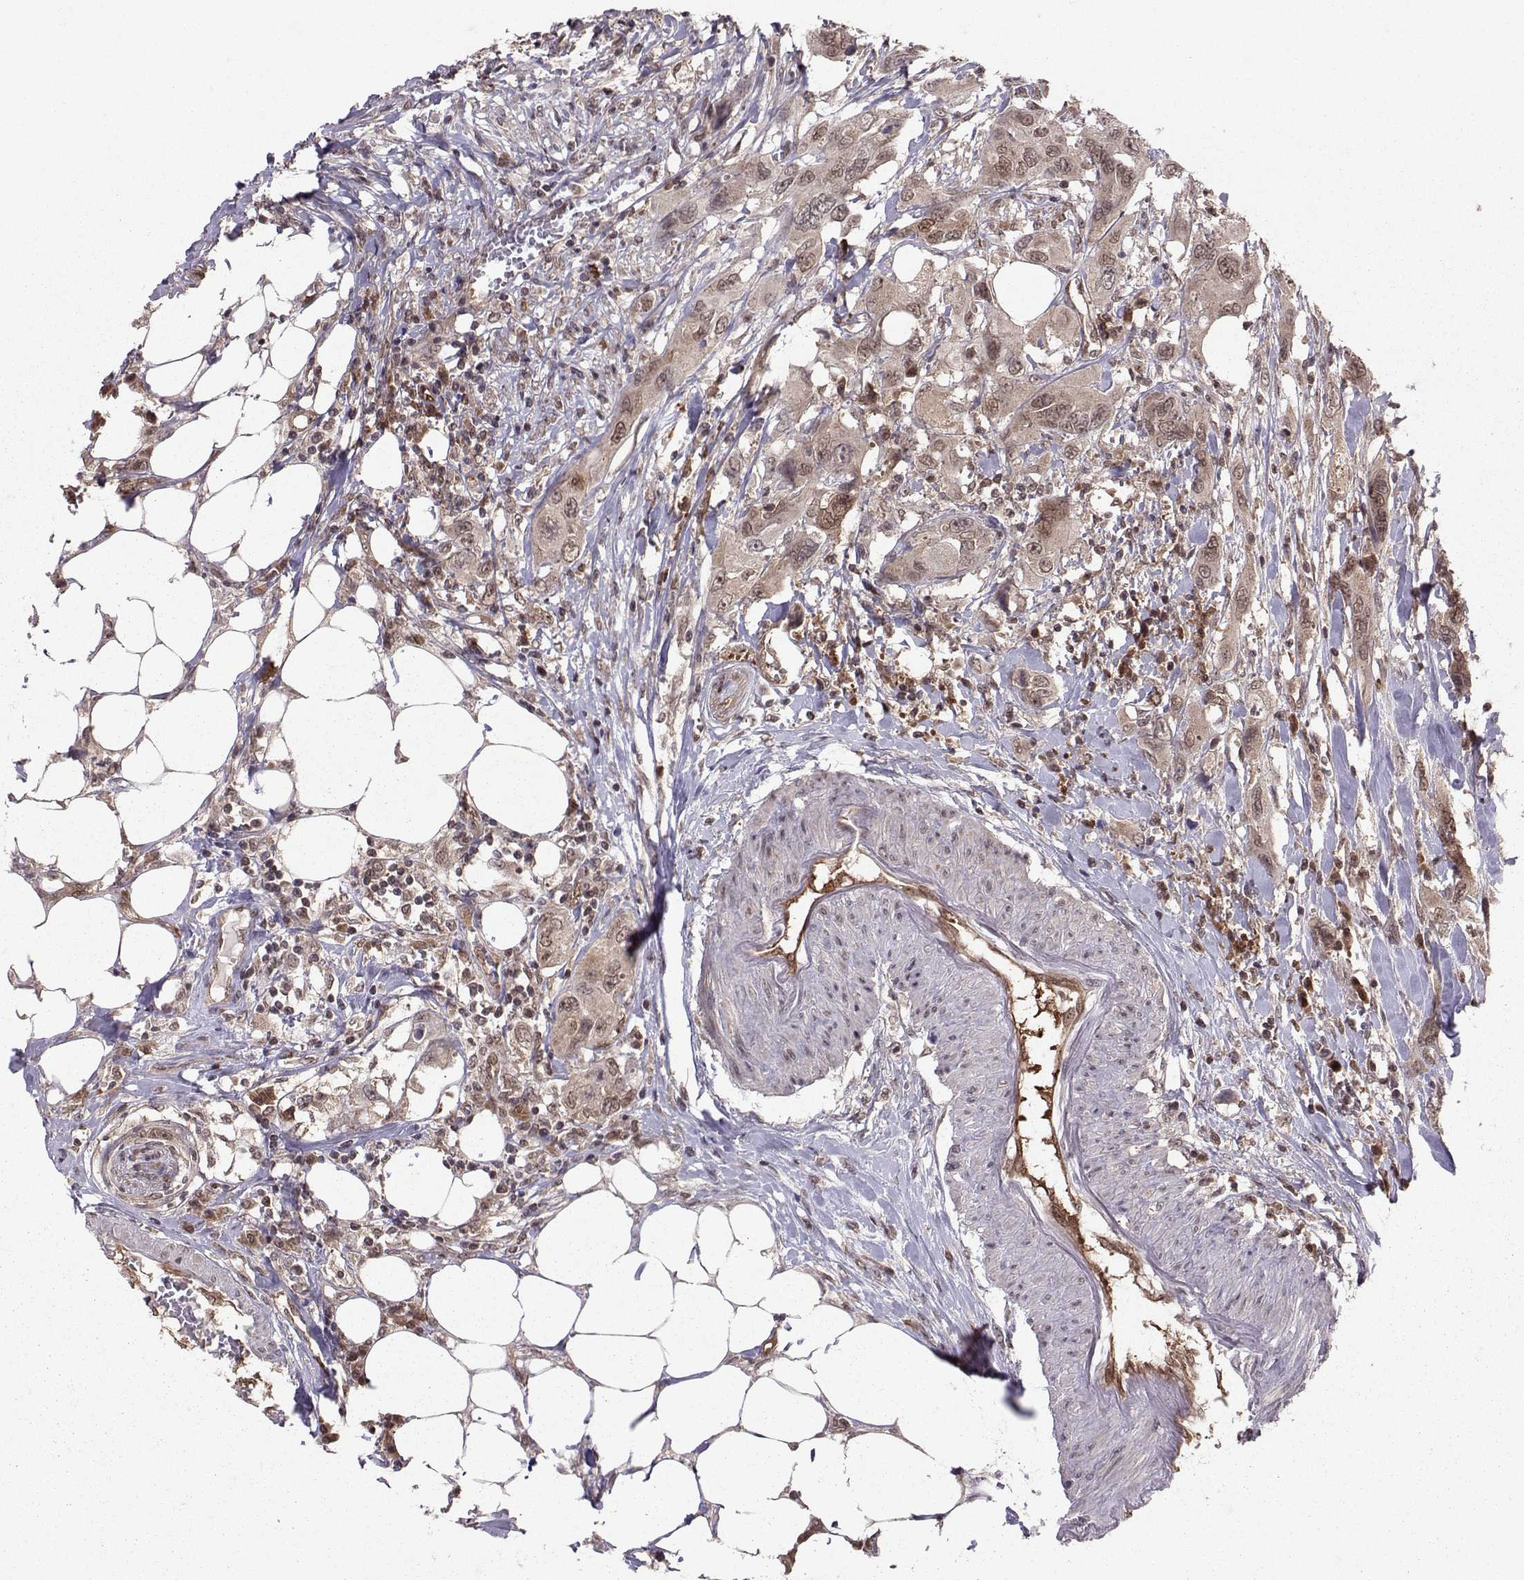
{"staining": {"intensity": "weak", "quantity": "<25%", "location": "nuclear"}, "tissue": "urothelial cancer", "cell_type": "Tumor cells", "image_type": "cancer", "snomed": [{"axis": "morphology", "description": "Urothelial carcinoma, NOS"}, {"axis": "morphology", "description": "Urothelial carcinoma, High grade"}, {"axis": "topography", "description": "Urinary bladder"}], "caption": "This is an immunohistochemistry (IHC) image of transitional cell carcinoma. There is no expression in tumor cells.", "gene": "PPP2R2A", "patient": {"sex": "male", "age": 63}}